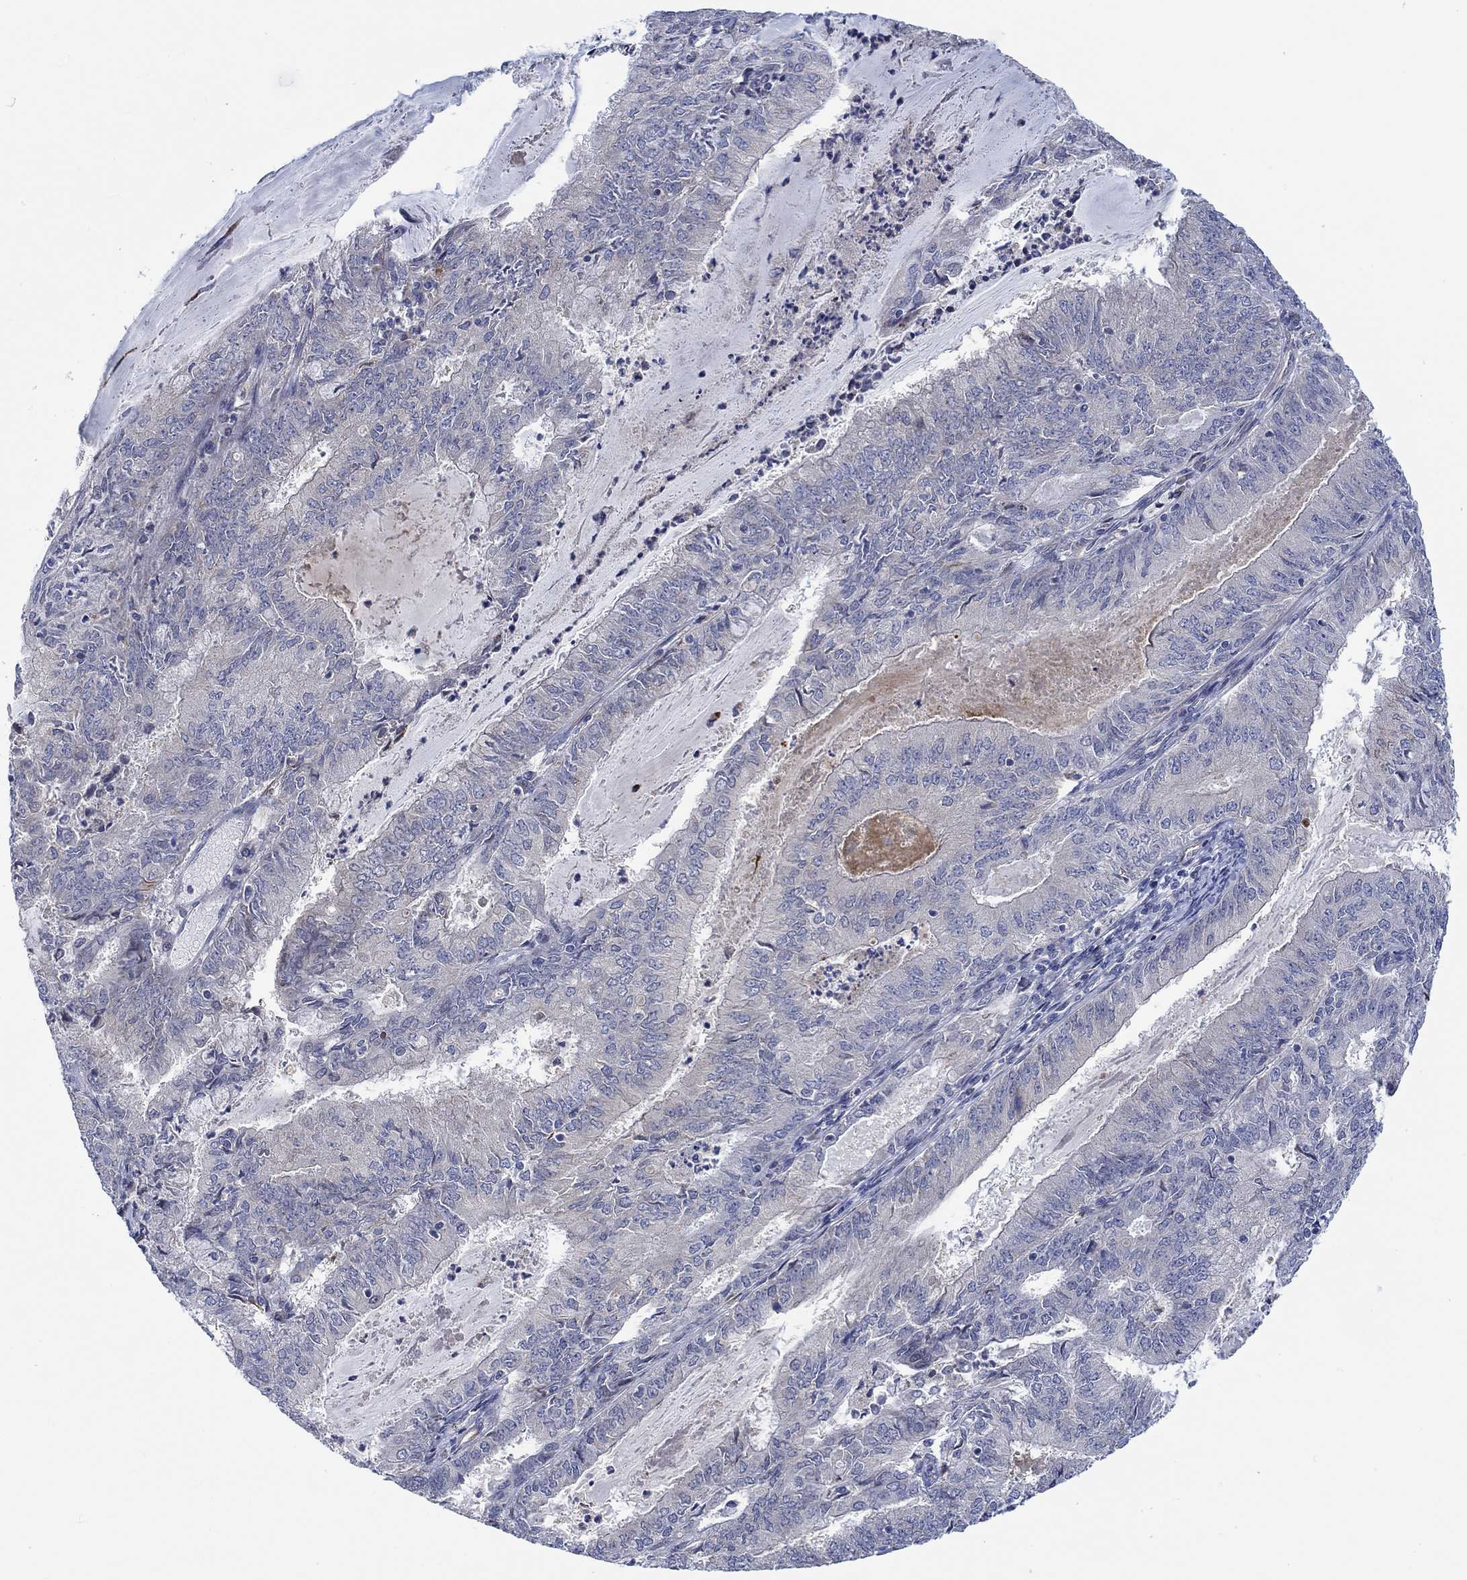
{"staining": {"intensity": "negative", "quantity": "none", "location": "none"}, "tissue": "endometrial cancer", "cell_type": "Tumor cells", "image_type": "cancer", "snomed": [{"axis": "morphology", "description": "Adenocarcinoma, NOS"}, {"axis": "topography", "description": "Endometrium"}], "caption": "The micrograph displays no significant expression in tumor cells of endometrial cancer.", "gene": "CAMK1D", "patient": {"sex": "female", "age": 57}}